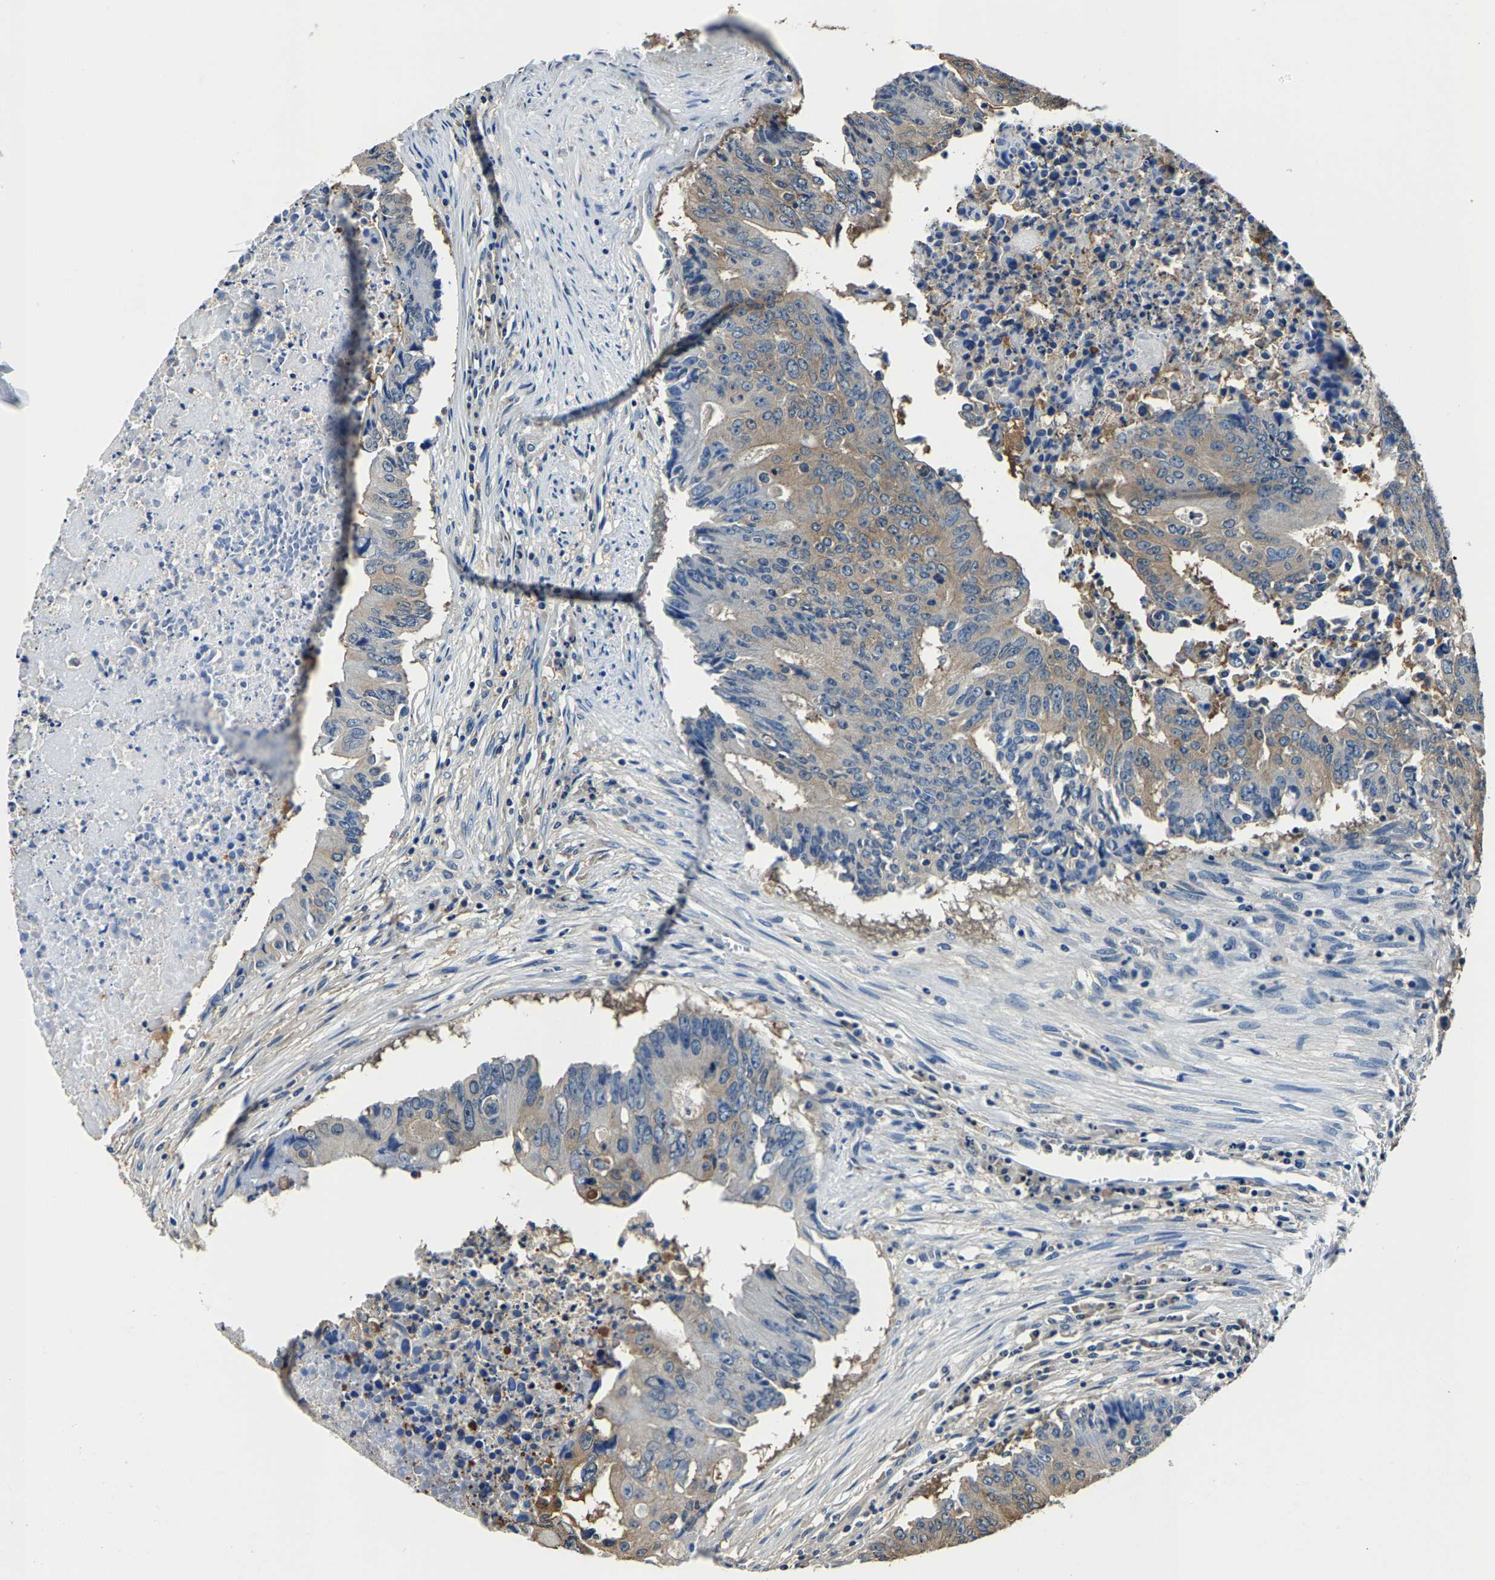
{"staining": {"intensity": "moderate", "quantity": "25%-75%", "location": "cytoplasmic/membranous"}, "tissue": "colorectal cancer", "cell_type": "Tumor cells", "image_type": "cancer", "snomed": [{"axis": "morphology", "description": "Adenocarcinoma, NOS"}, {"axis": "topography", "description": "Colon"}], "caption": "Immunohistochemical staining of human colorectal cancer exhibits medium levels of moderate cytoplasmic/membranous positivity in approximately 25%-75% of tumor cells.", "gene": "ALDOB", "patient": {"sex": "male", "age": 87}}